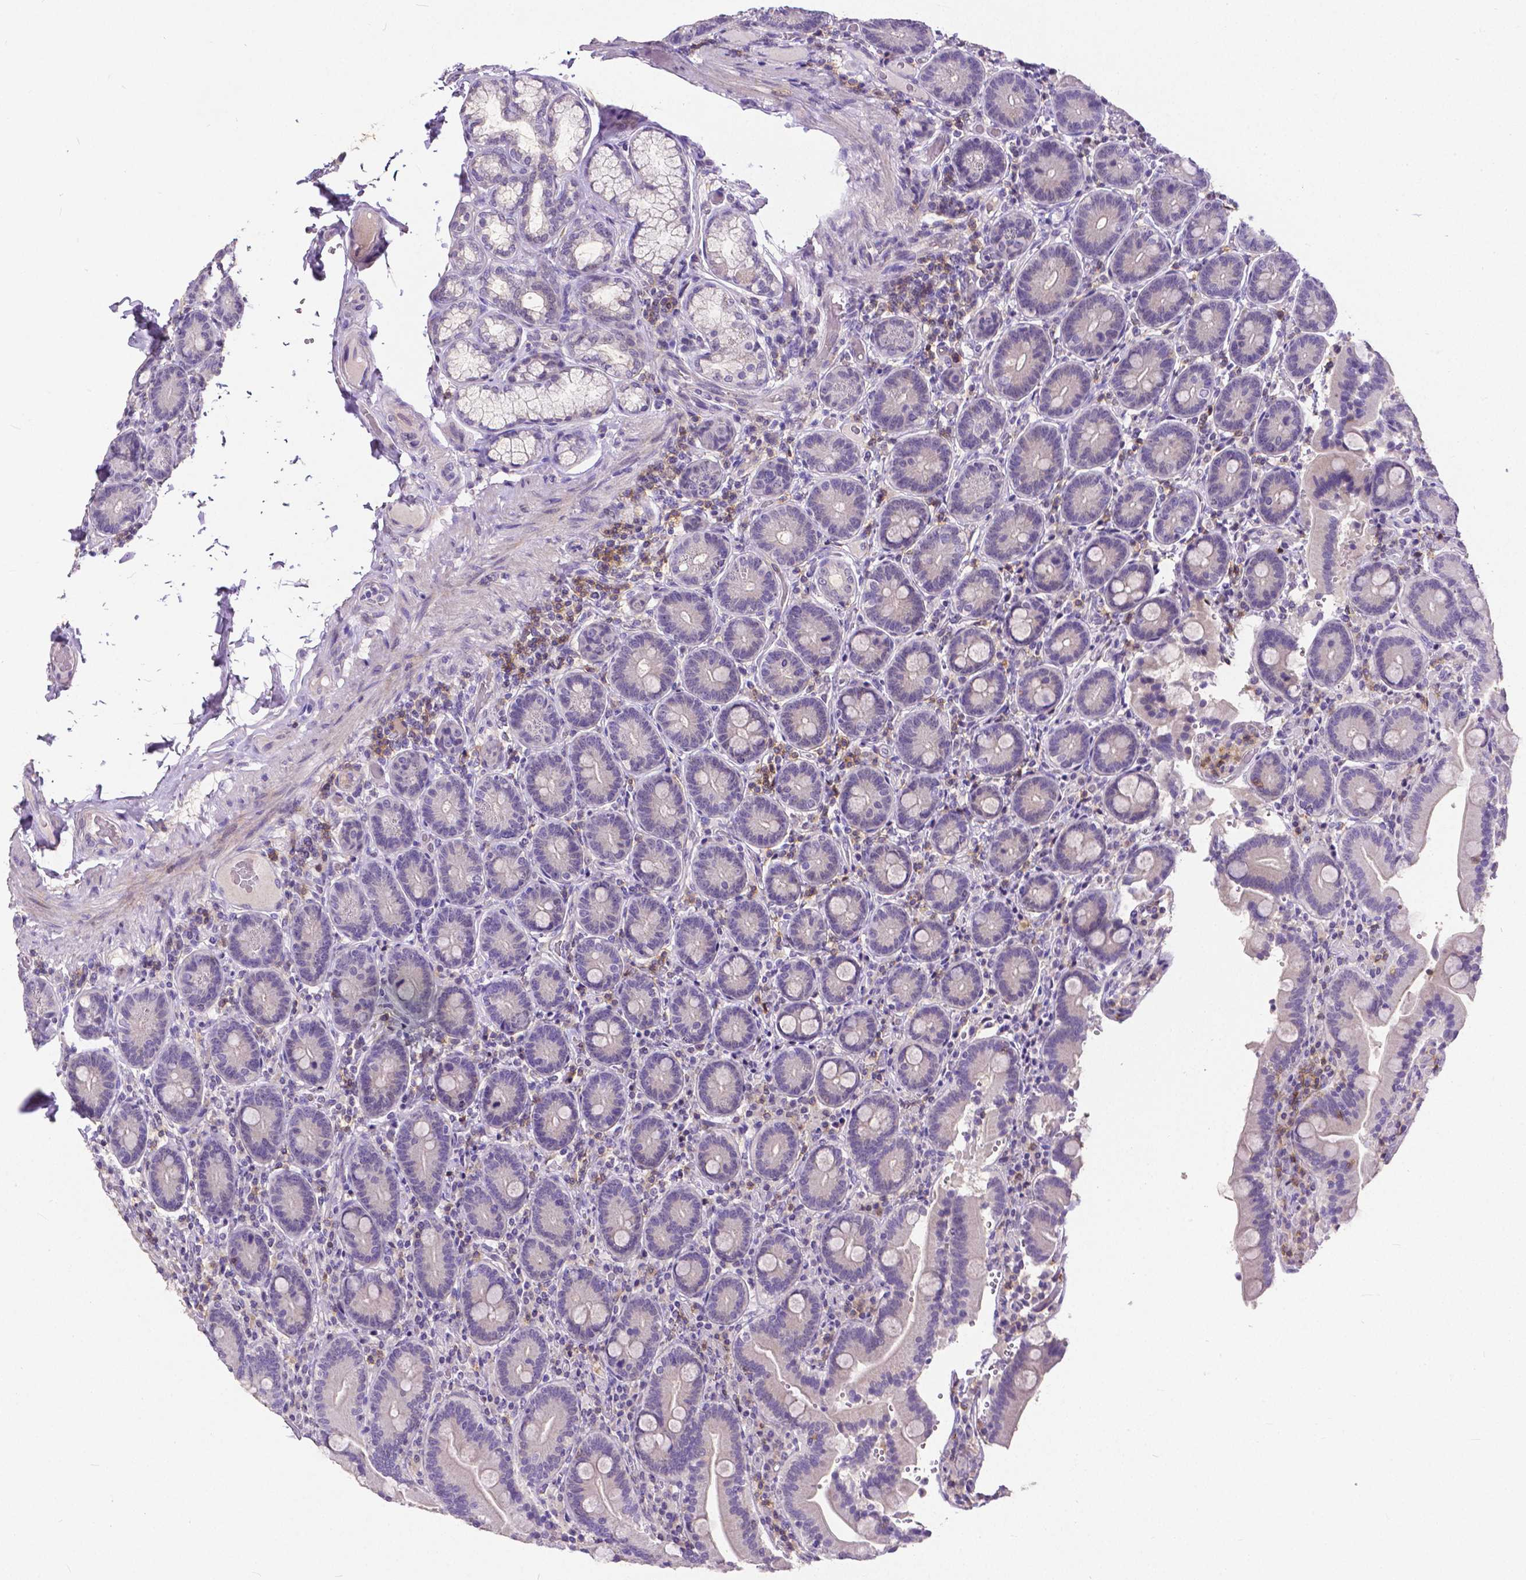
{"staining": {"intensity": "negative", "quantity": "none", "location": "none"}, "tissue": "duodenum", "cell_type": "Glandular cells", "image_type": "normal", "snomed": [{"axis": "morphology", "description": "Normal tissue, NOS"}, {"axis": "topography", "description": "Duodenum"}], "caption": "Immunohistochemistry (IHC) photomicrograph of normal duodenum stained for a protein (brown), which demonstrates no staining in glandular cells.", "gene": "CD4", "patient": {"sex": "female", "age": 62}}